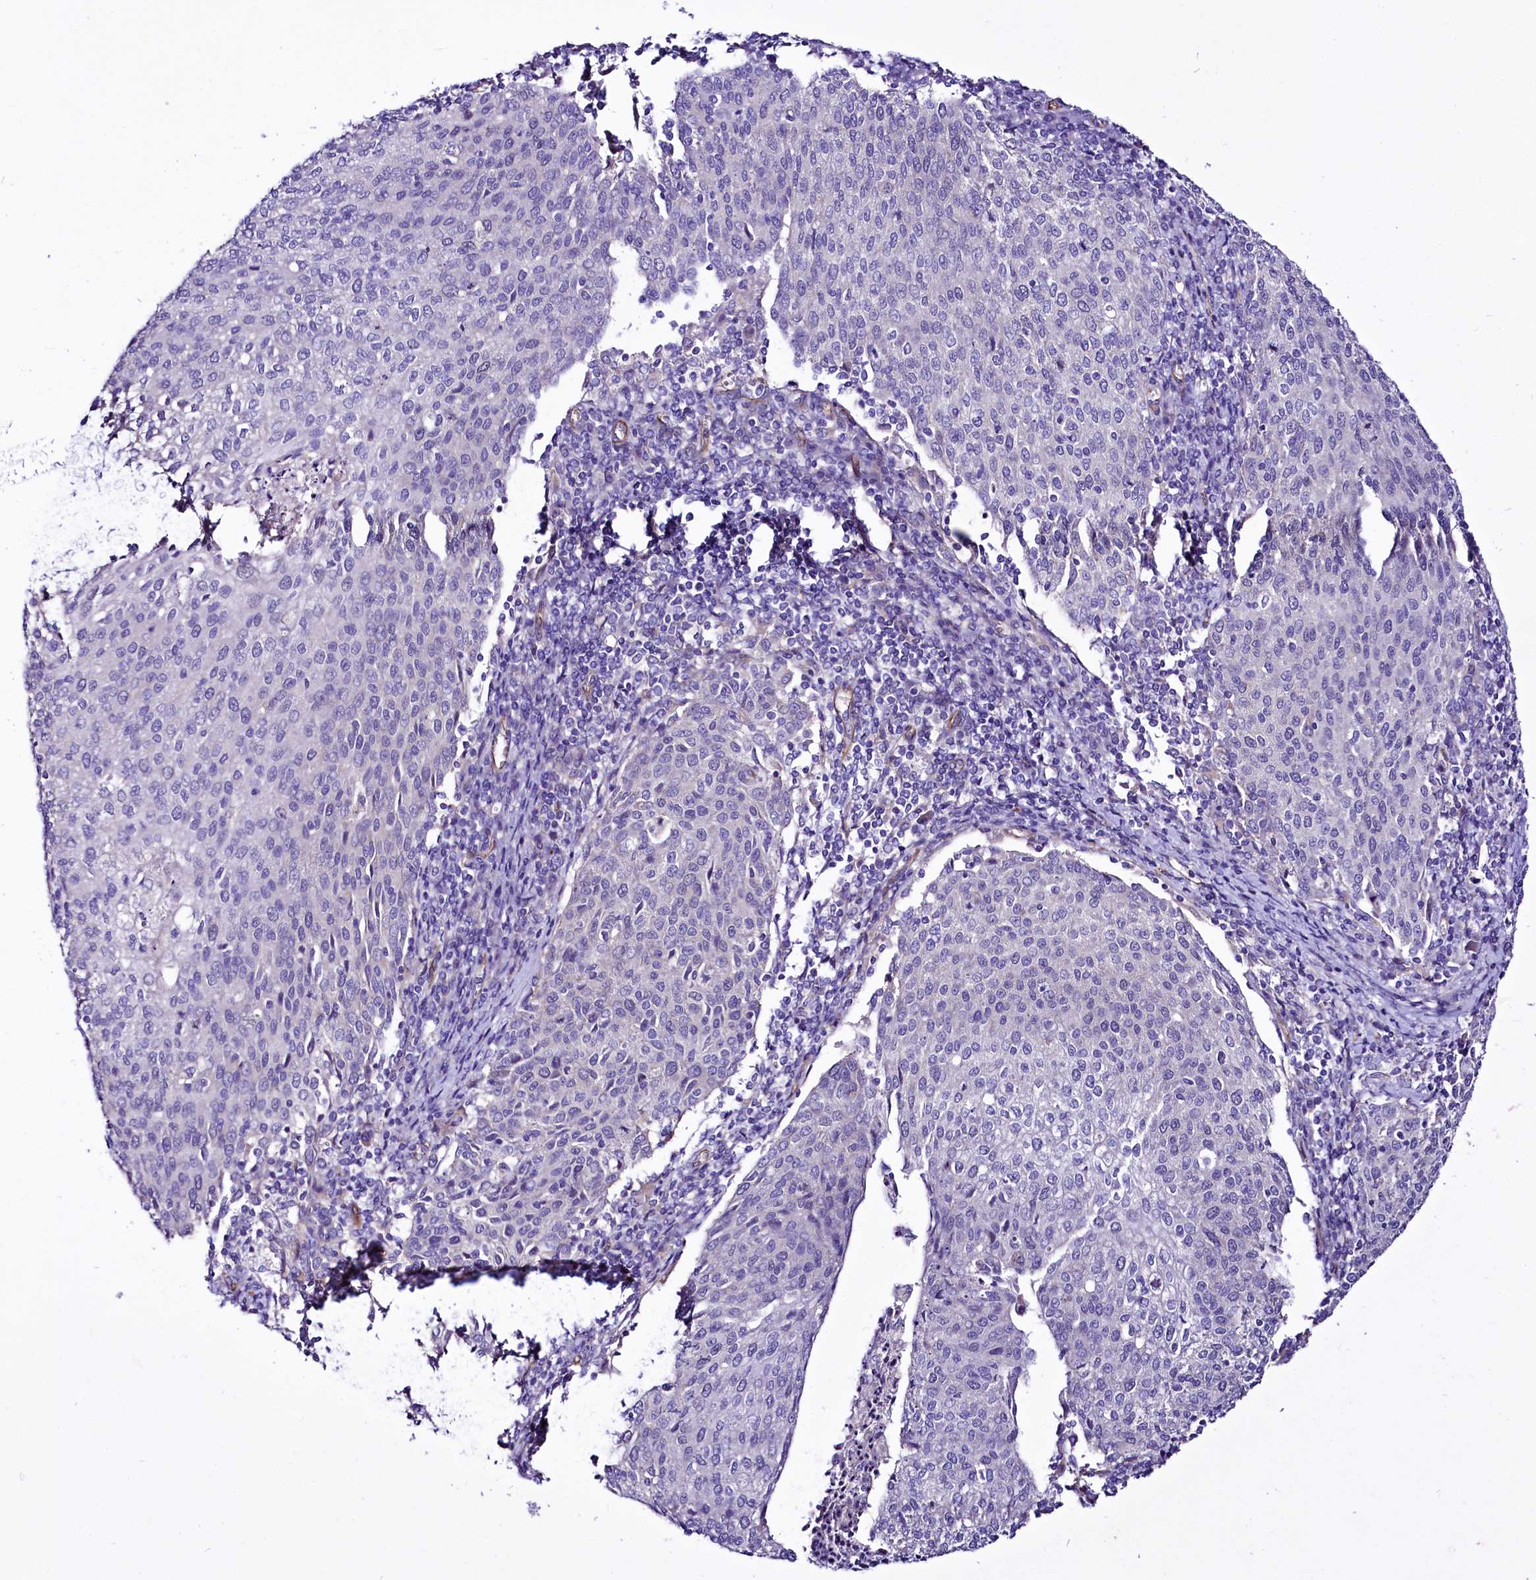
{"staining": {"intensity": "negative", "quantity": "none", "location": "none"}, "tissue": "cervical cancer", "cell_type": "Tumor cells", "image_type": "cancer", "snomed": [{"axis": "morphology", "description": "Squamous cell carcinoma, NOS"}, {"axis": "topography", "description": "Cervix"}], "caption": "Micrograph shows no significant protein staining in tumor cells of squamous cell carcinoma (cervical).", "gene": "SLF1", "patient": {"sex": "female", "age": 46}}